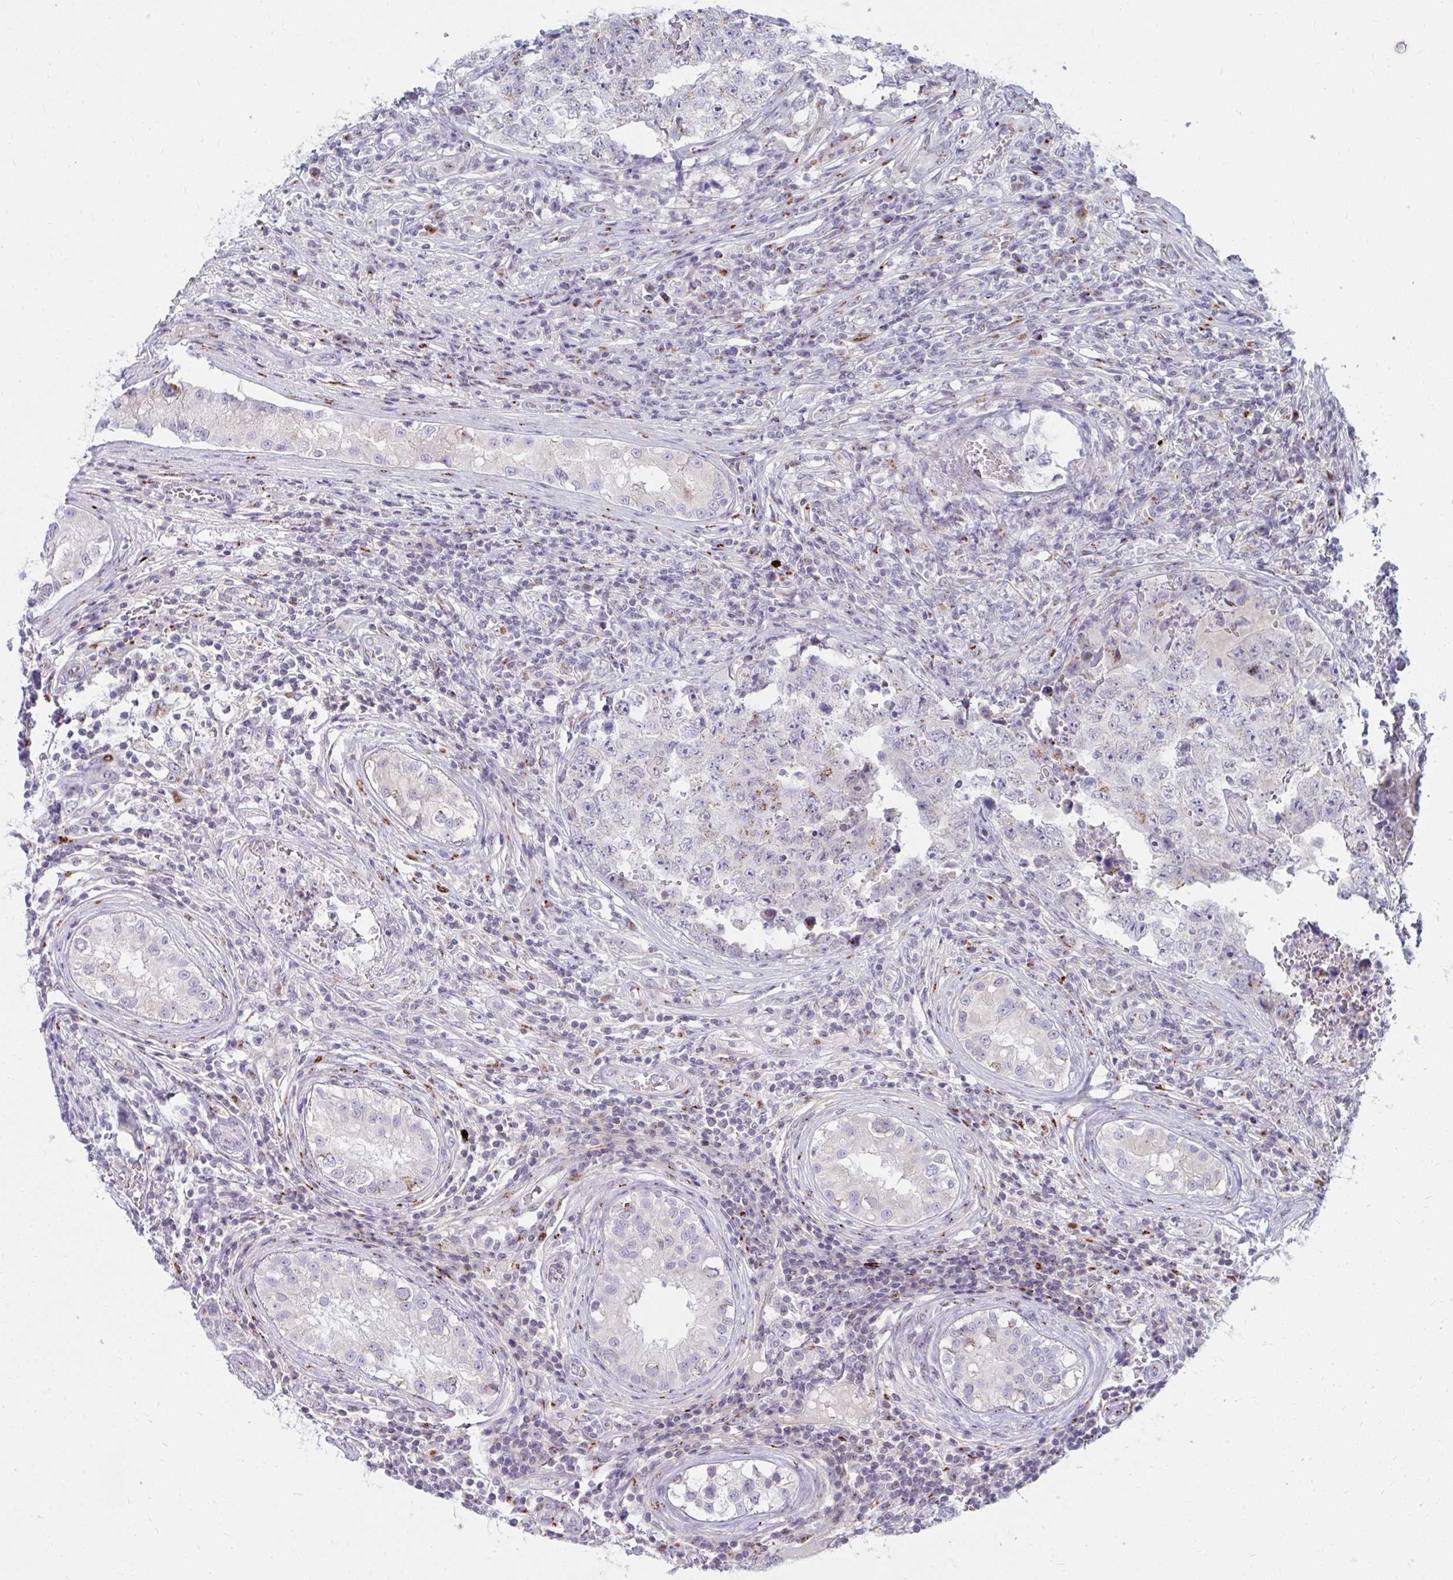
{"staining": {"intensity": "weak", "quantity": "25%-75%", "location": "cytoplasmic/membranous"}, "tissue": "testis cancer", "cell_type": "Tumor cells", "image_type": "cancer", "snomed": [{"axis": "morphology", "description": "Carcinoma, Embryonal, NOS"}, {"axis": "topography", "description": "Testis"}], "caption": "A high-resolution histopathology image shows immunohistochemistry (IHC) staining of testis embryonal carcinoma, which demonstrates weak cytoplasmic/membranous expression in about 25%-75% of tumor cells. Nuclei are stained in blue.", "gene": "DTX4", "patient": {"sex": "male", "age": 25}}